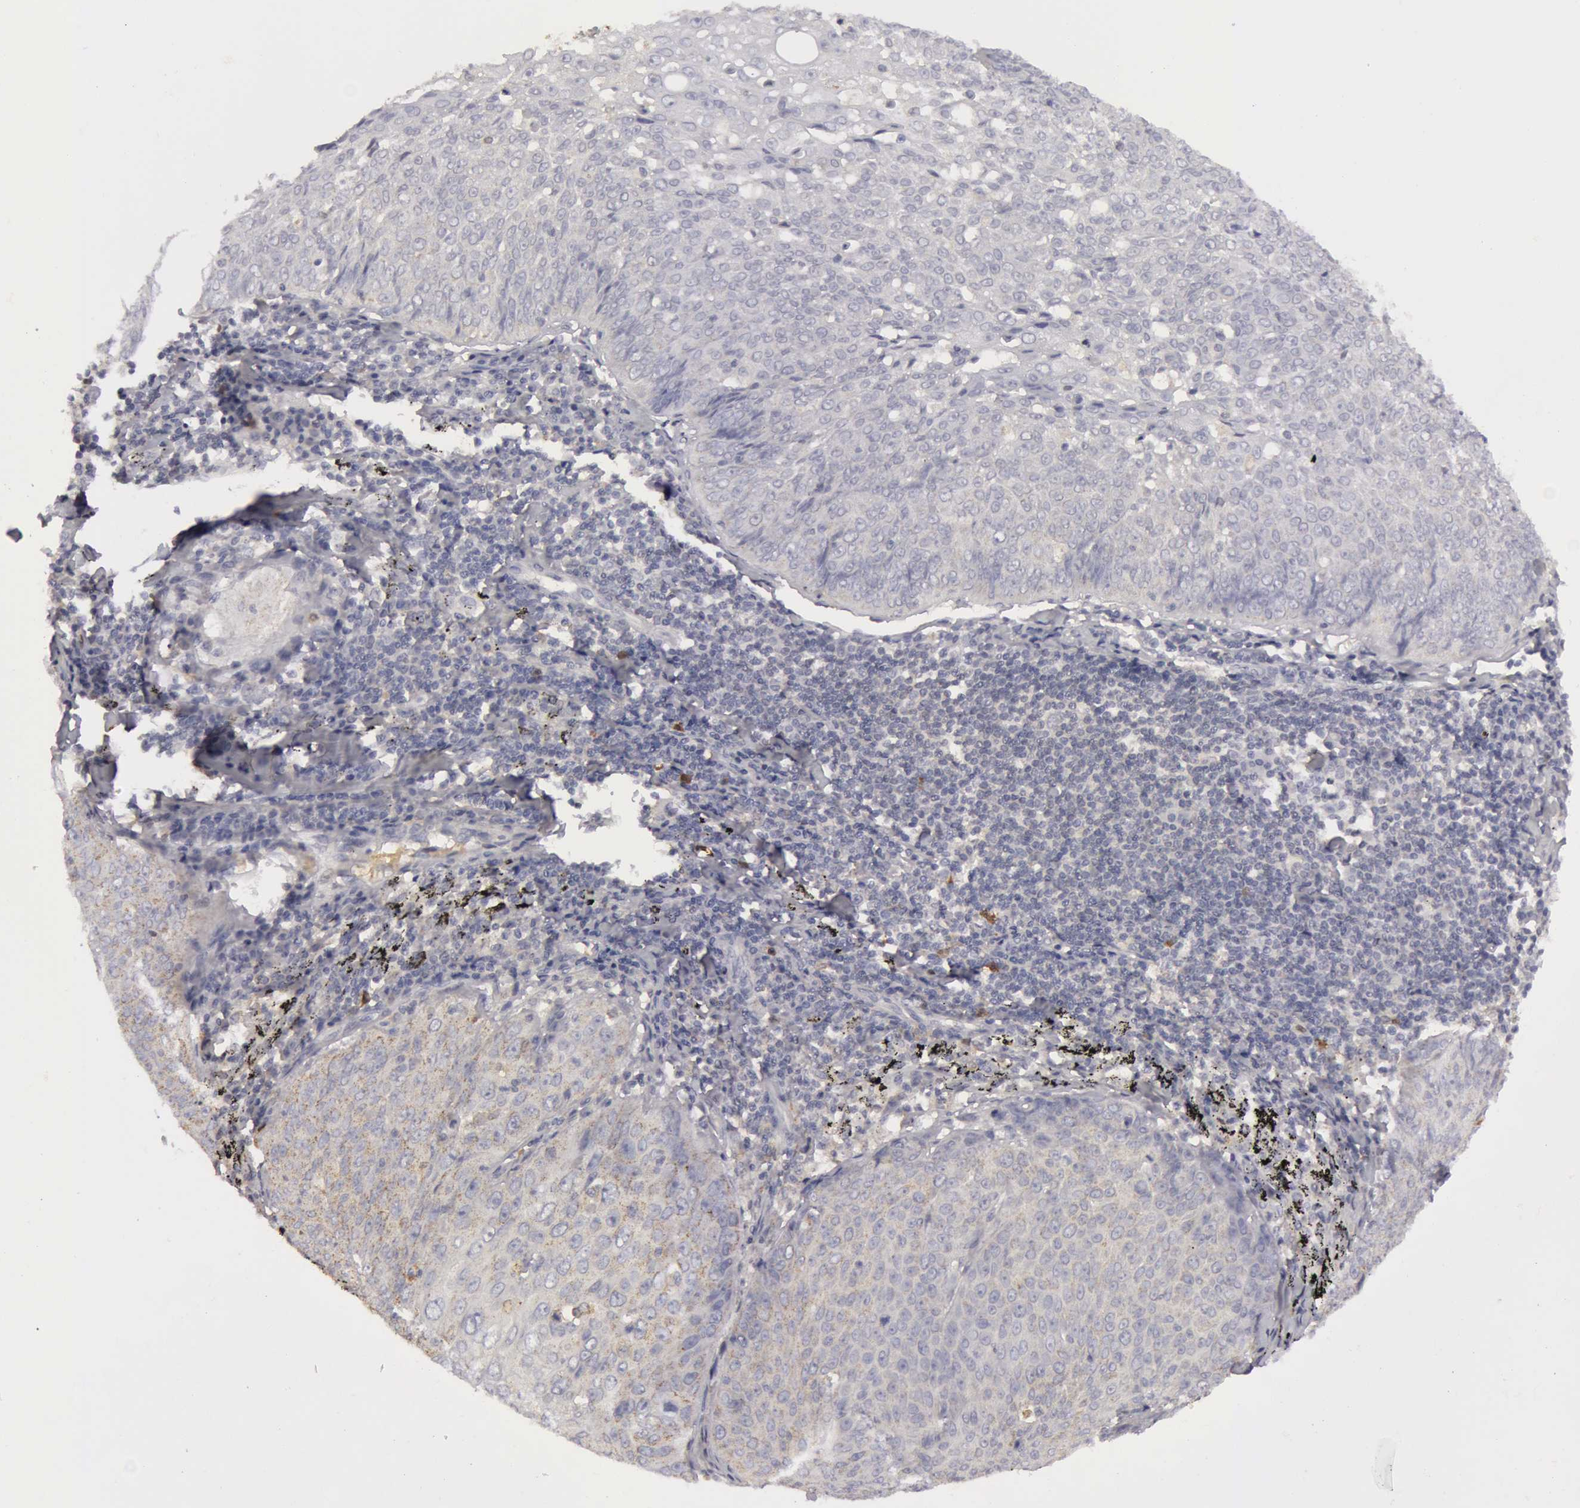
{"staining": {"intensity": "weak", "quantity": "25%-75%", "location": "cytoplasmic/membranous"}, "tissue": "lung cancer", "cell_type": "Tumor cells", "image_type": "cancer", "snomed": [{"axis": "morphology", "description": "Adenocarcinoma, NOS"}, {"axis": "topography", "description": "Lung"}], "caption": "Lung cancer (adenocarcinoma) stained for a protein reveals weak cytoplasmic/membranous positivity in tumor cells.", "gene": "CAT", "patient": {"sex": "male", "age": 60}}